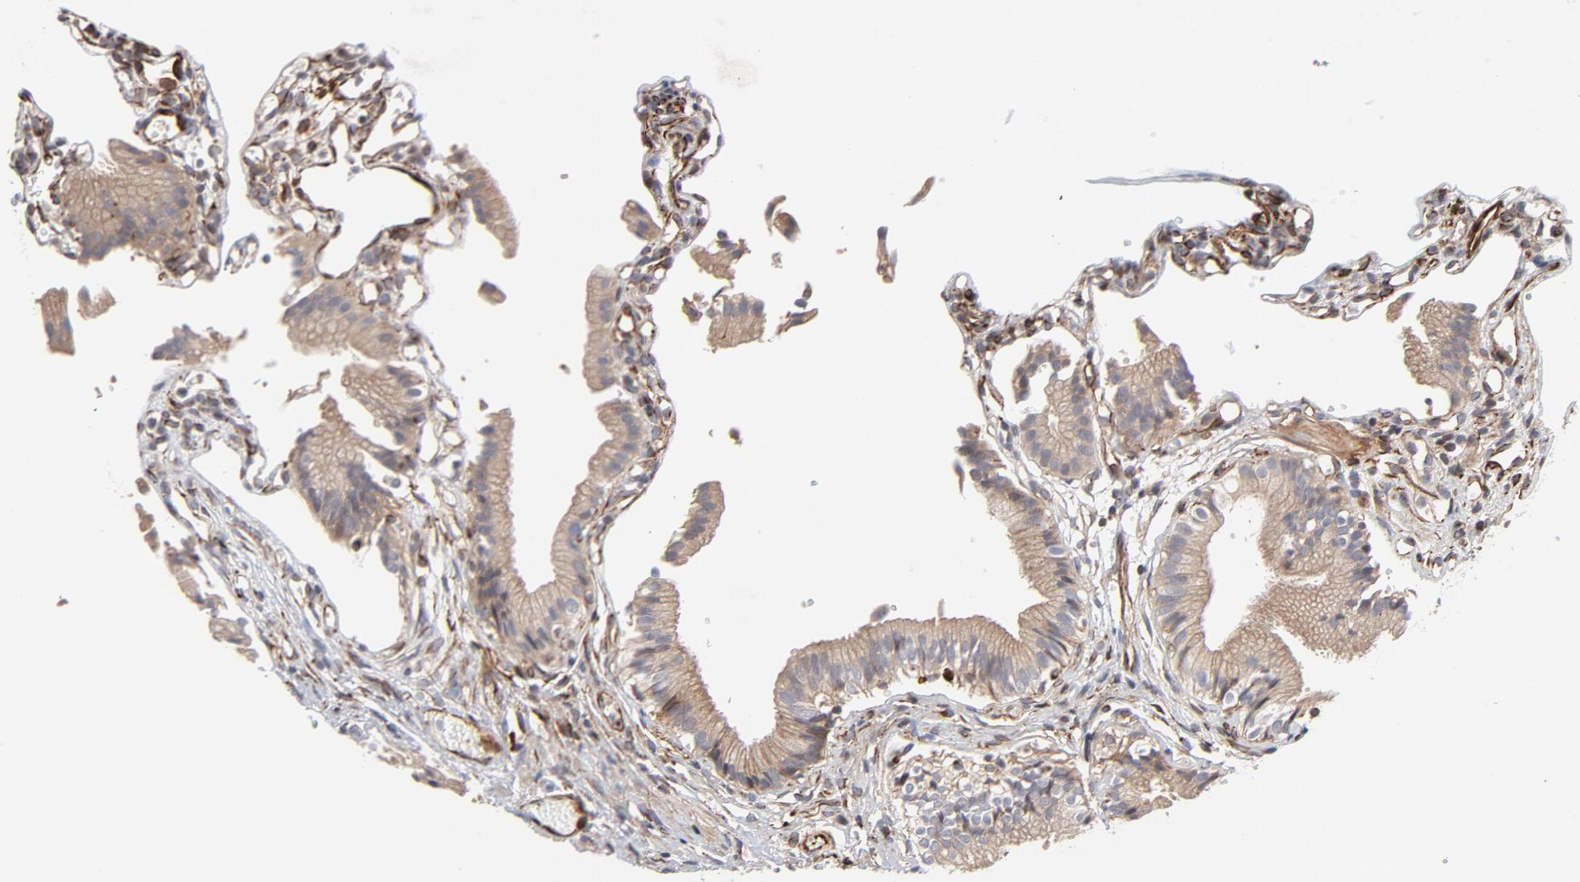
{"staining": {"intensity": "moderate", "quantity": ">75%", "location": "cytoplasmic/membranous"}, "tissue": "gallbladder", "cell_type": "Glandular cells", "image_type": "normal", "snomed": [{"axis": "morphology", "description": "Normal tissue, NOS"}, {"axis": "topography", "description": "Gallbladder"}], "caption": "Unremarkable gallbladder shows moderate cytoplasmic/membranous positivity in about >75% of glandular cells.", "gene": "DNAAF2", "patient": {"sex": "male", "age": 65}}